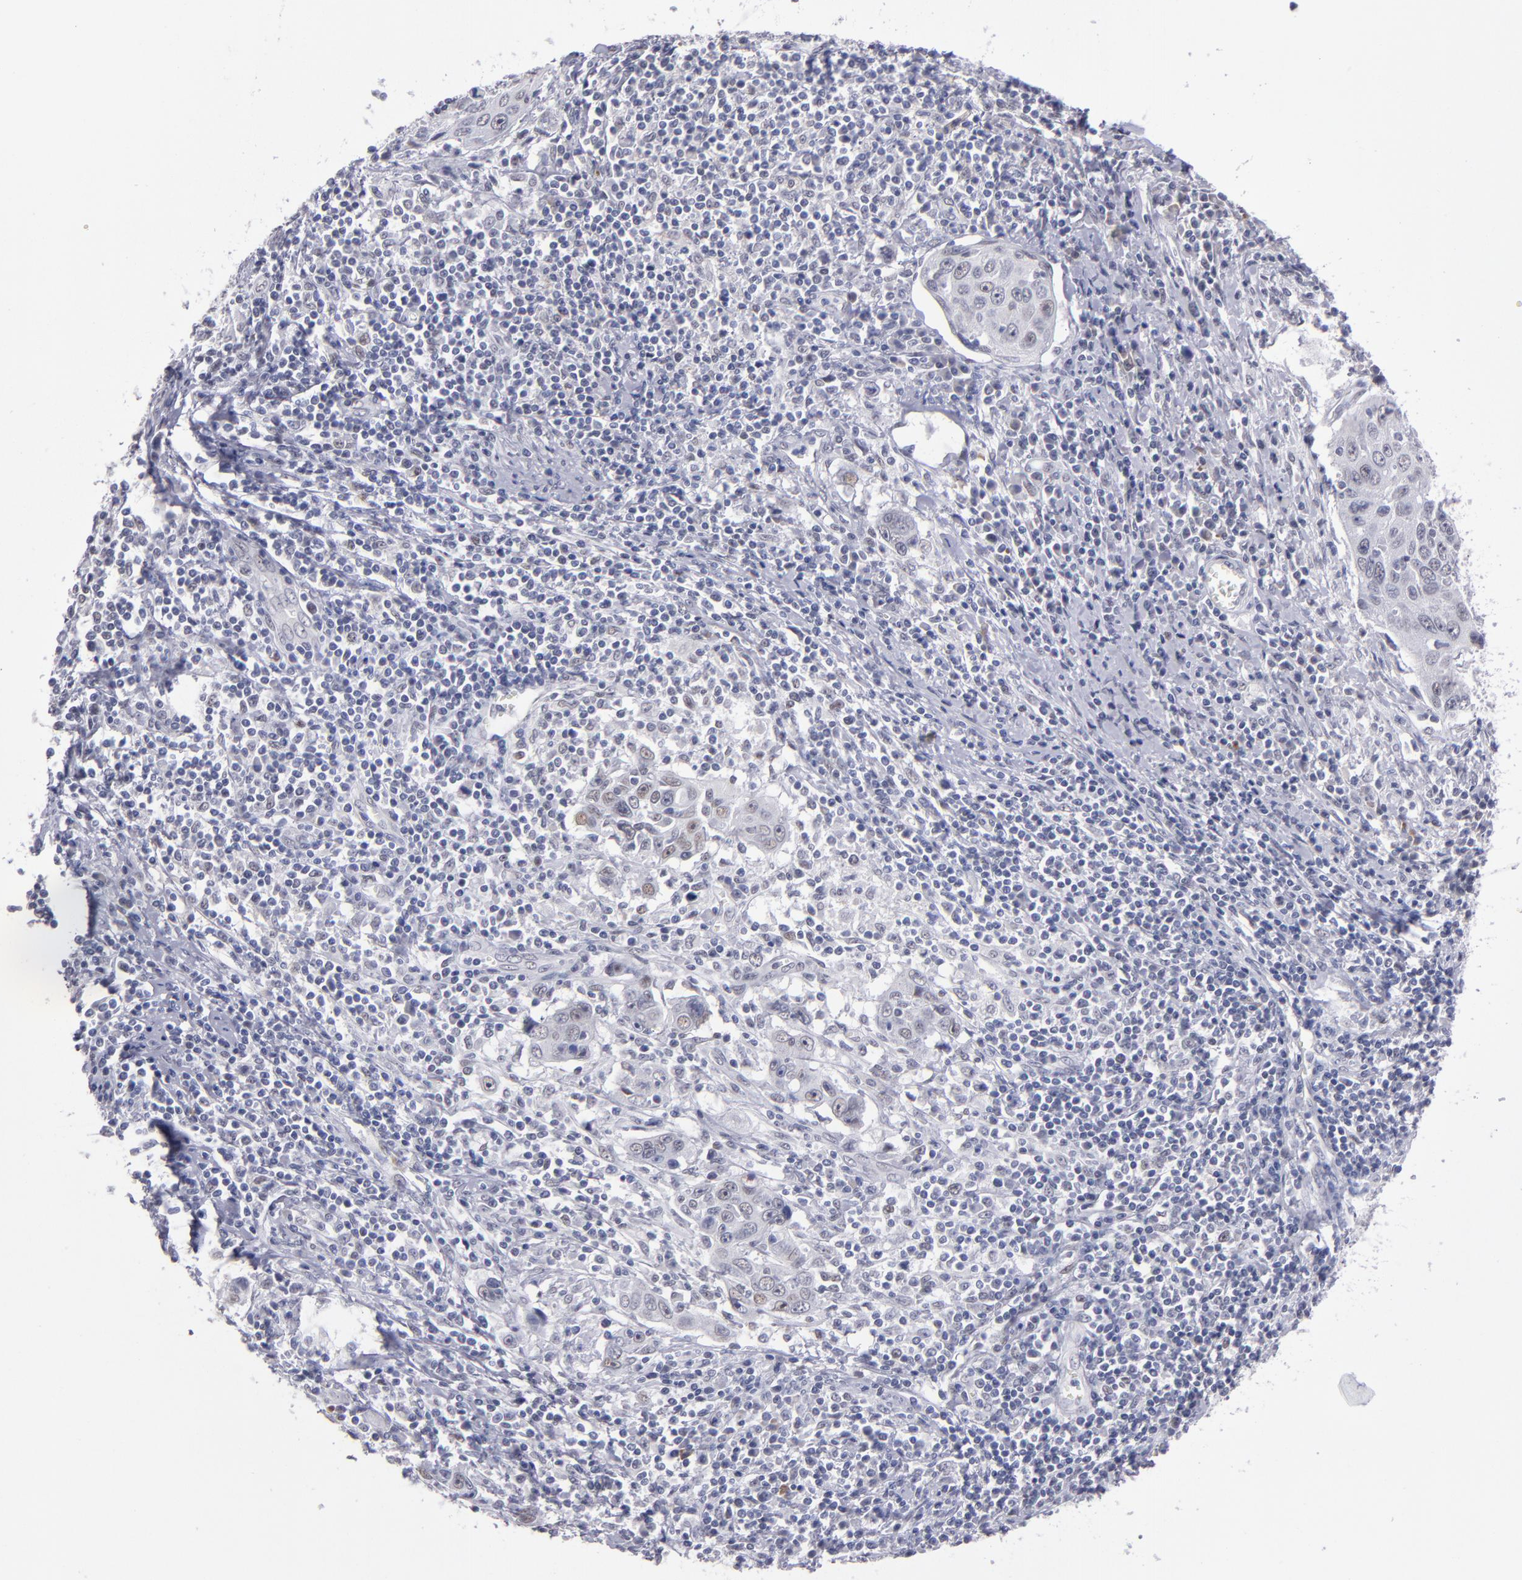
{"staining": {"intensity": "weak", "quantity": "<25%", "location": "nuclear"}, "tissue": "cervical cancer", "cell_type": "Tumor cells", "image_type": "cancer", "snomed": [{"axis": "morphology", "description": "Squamous cell carcinoma, NOS"}, {"axis": "topography", "description": "Cervix"}], "caption": "Tumor cells show no significant protein staining in squamous cell carcinoma (cervical). (DAB (3,3'-diaminobenzidine) immunohistochemistry visualized using brightfield microscopy, high magnification).", "gene": "OTUB2", "patient": {"sex": "female", "age": 53}}